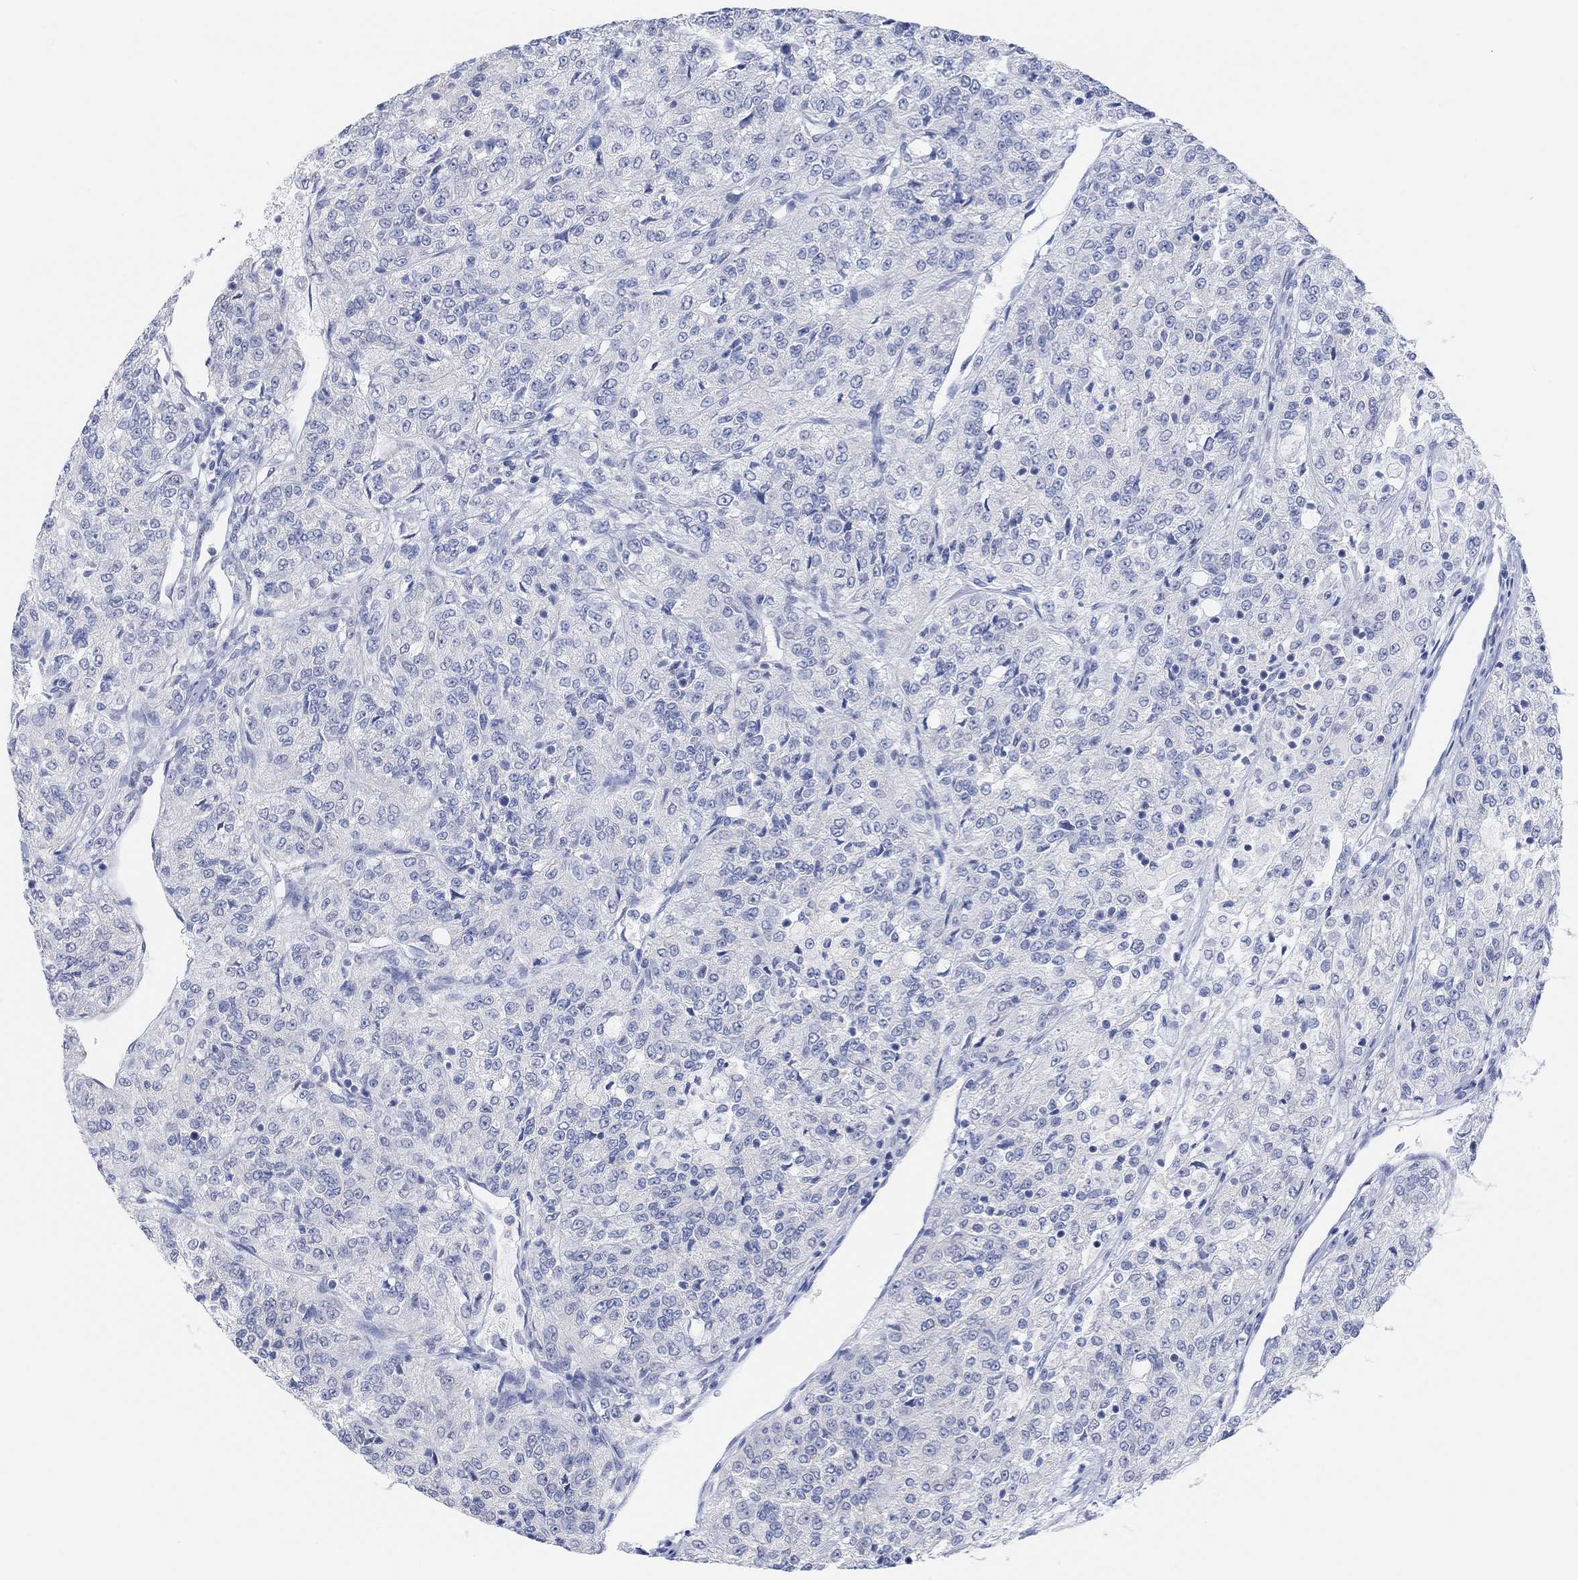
{"staining": {"intensity": "negative", "quantity": "none", "location": "none"}, "tissue": "renal cancer", "cell_type": "Tumor cells", "image_type": "cancer", "snomed": [{"axis": "morphology", "description": "Adenocarcinoma, NOS"}, {"axis": "topography", "description": "Kidney"}], "caption": "Tumor cells are negative for protein expression in human adenocarcinoma (renal).", "gene": "MUC1", "patient": {"sex": "female", "age": 63}}